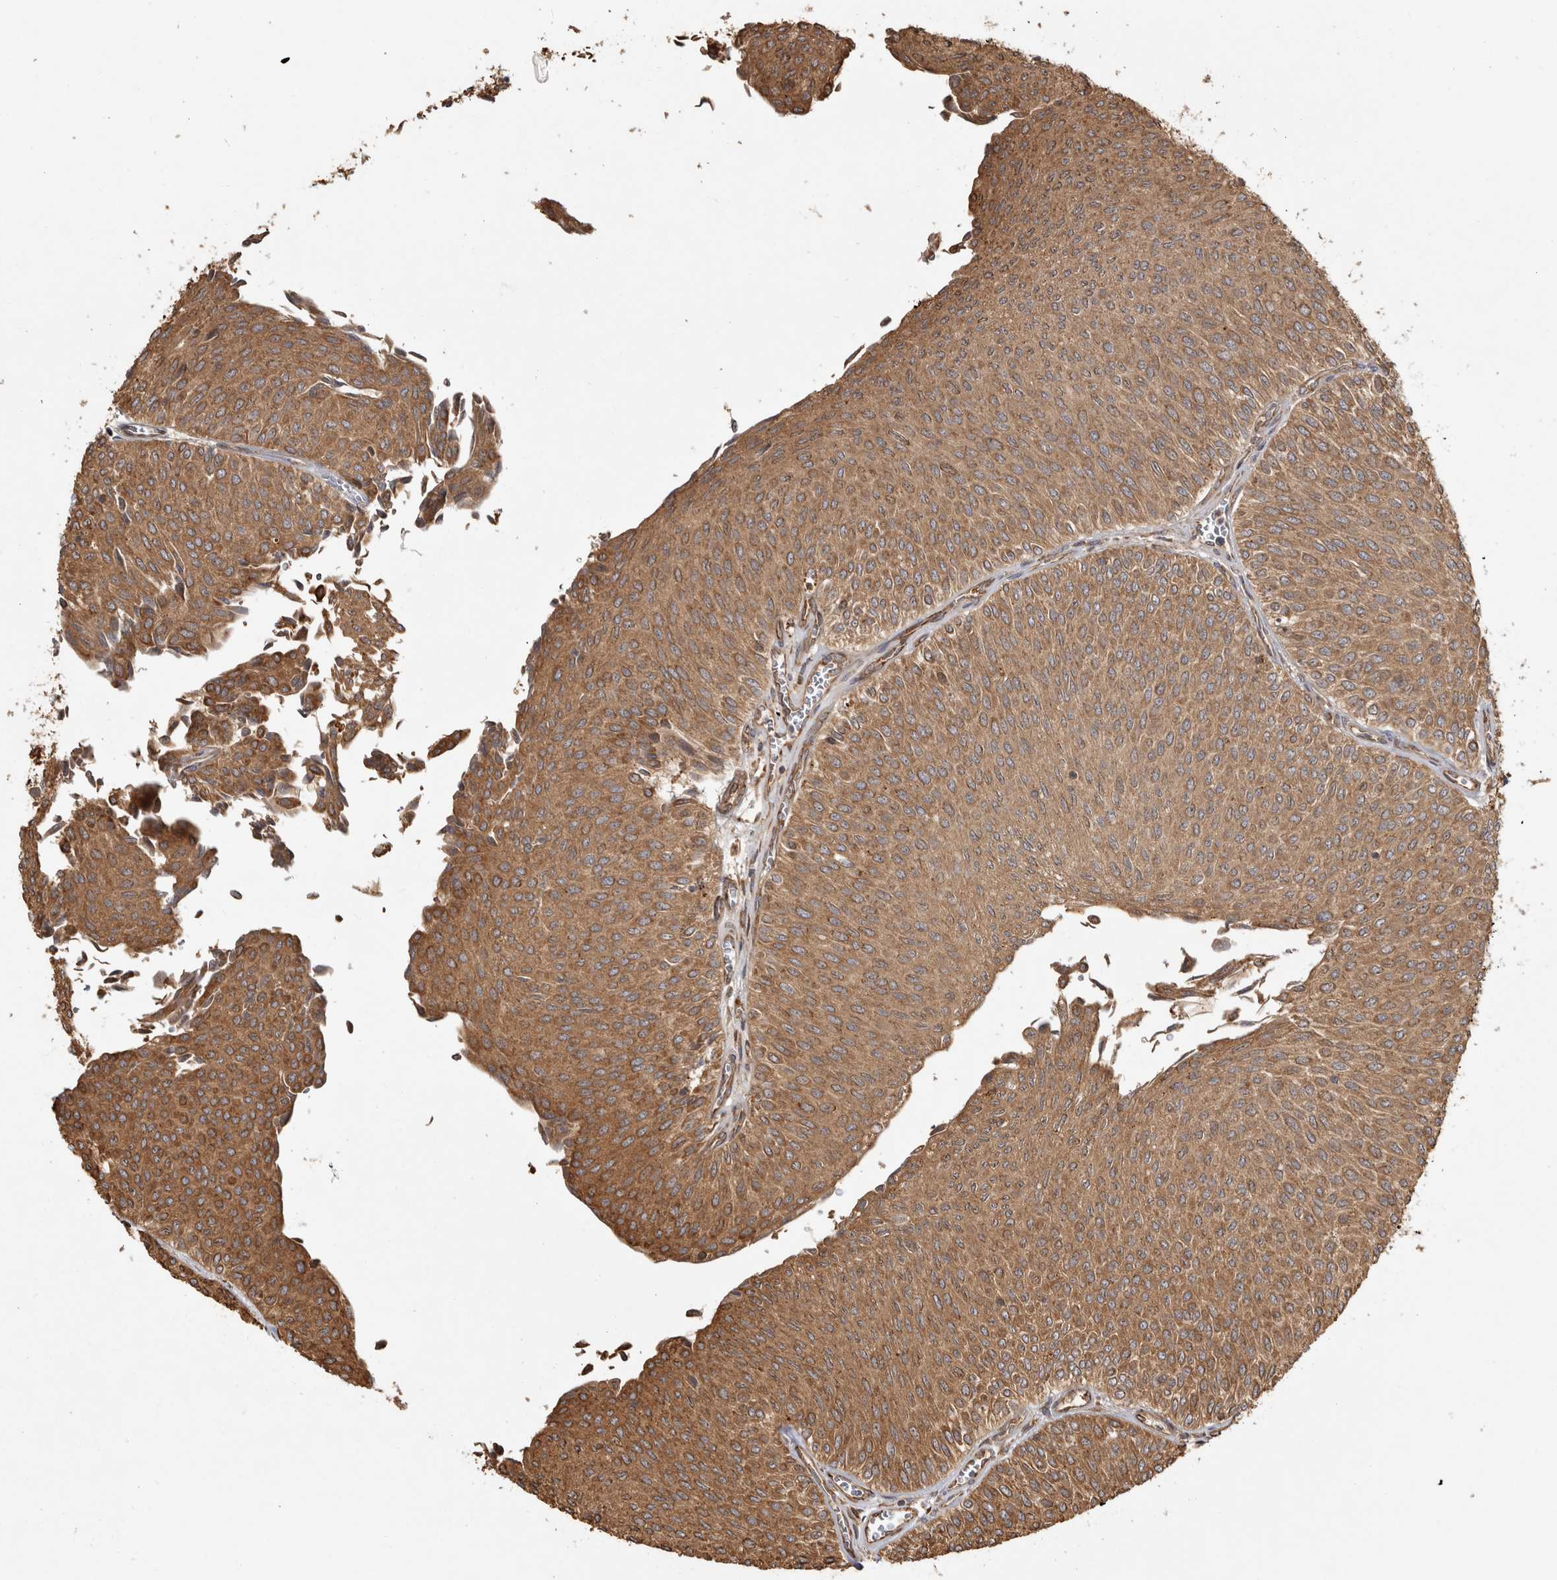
{"staining": {"intensity": "strong", "quantity": ">75%", "location": "cytoplasmic/membranous"}, "tissue": "urothelial cancer", "cell_type": "Tumor cells", "image_type": "cancer", "snomed": [{"axis": "morphology", "description": "Urothelial carcinoma, Low grade"}, {"axis": "topography", "description": "Urinary bladder"}], "caption": "Tumor cells reveal high levels of strong cytoplasmic/membranous positivity in approximately >75% of cells in urothelial cancer.", "gene": "CAMSAP2", "patient": {"sex": "male", "age": 78}}